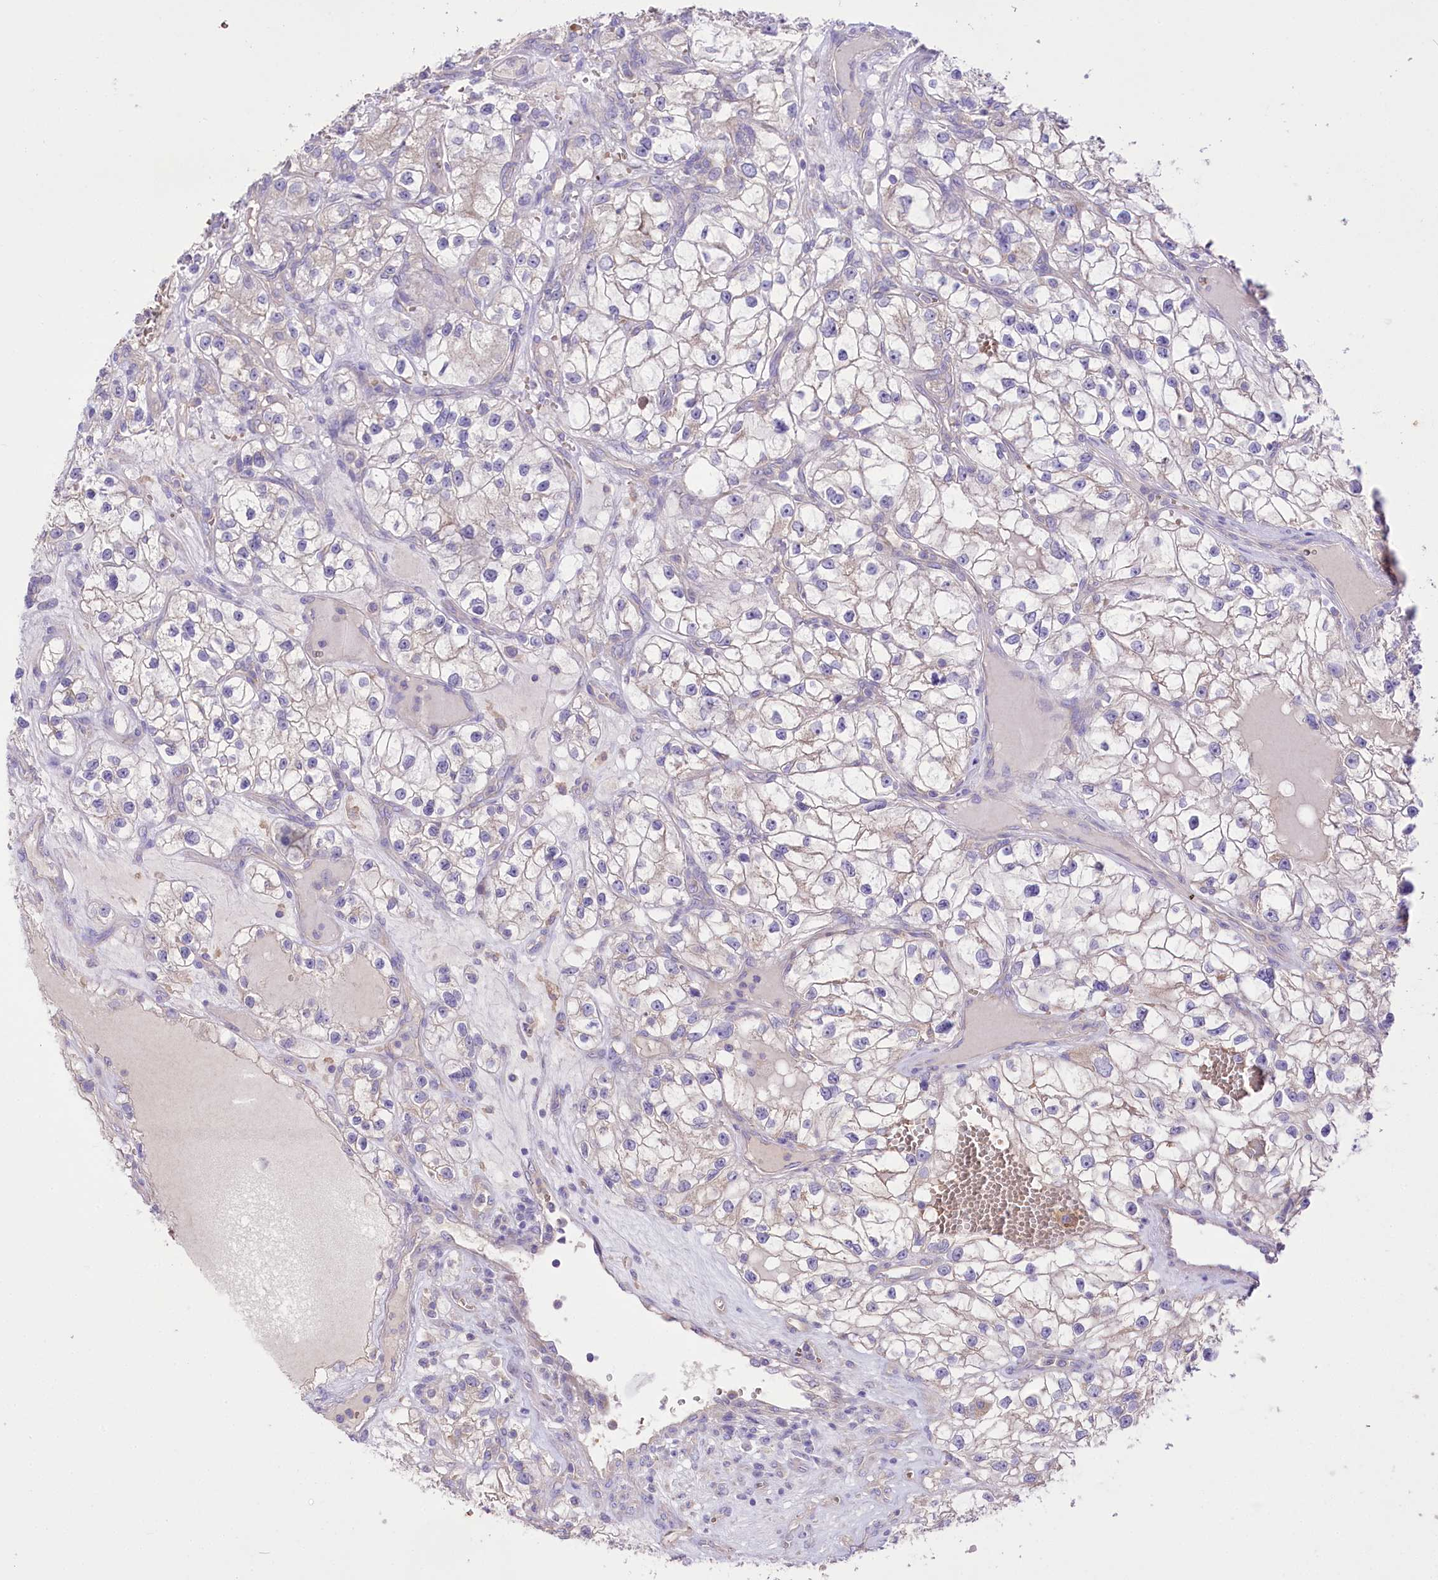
{"staining": {"intensity": "weak", "quantity": "25%-75%", "location": "cytoplasmic/membranous"}, "tissue": "renal cancer", "cell_type": "Tumor cells", "image_type": "cancer", "snomed": [{"axis": "morphology", "description": "Adenocarcinoma, NOS"}, {"axis": "topography", "description": "Kidney"}], "caption": "Human renal cancer stained for a protein (brown) reveals weak cytoplasmic/membranous positive expression in about 25%-75% of tumor cells.", "gene": "PRSS53", "patient": {"sex": "female", "age": 57}}